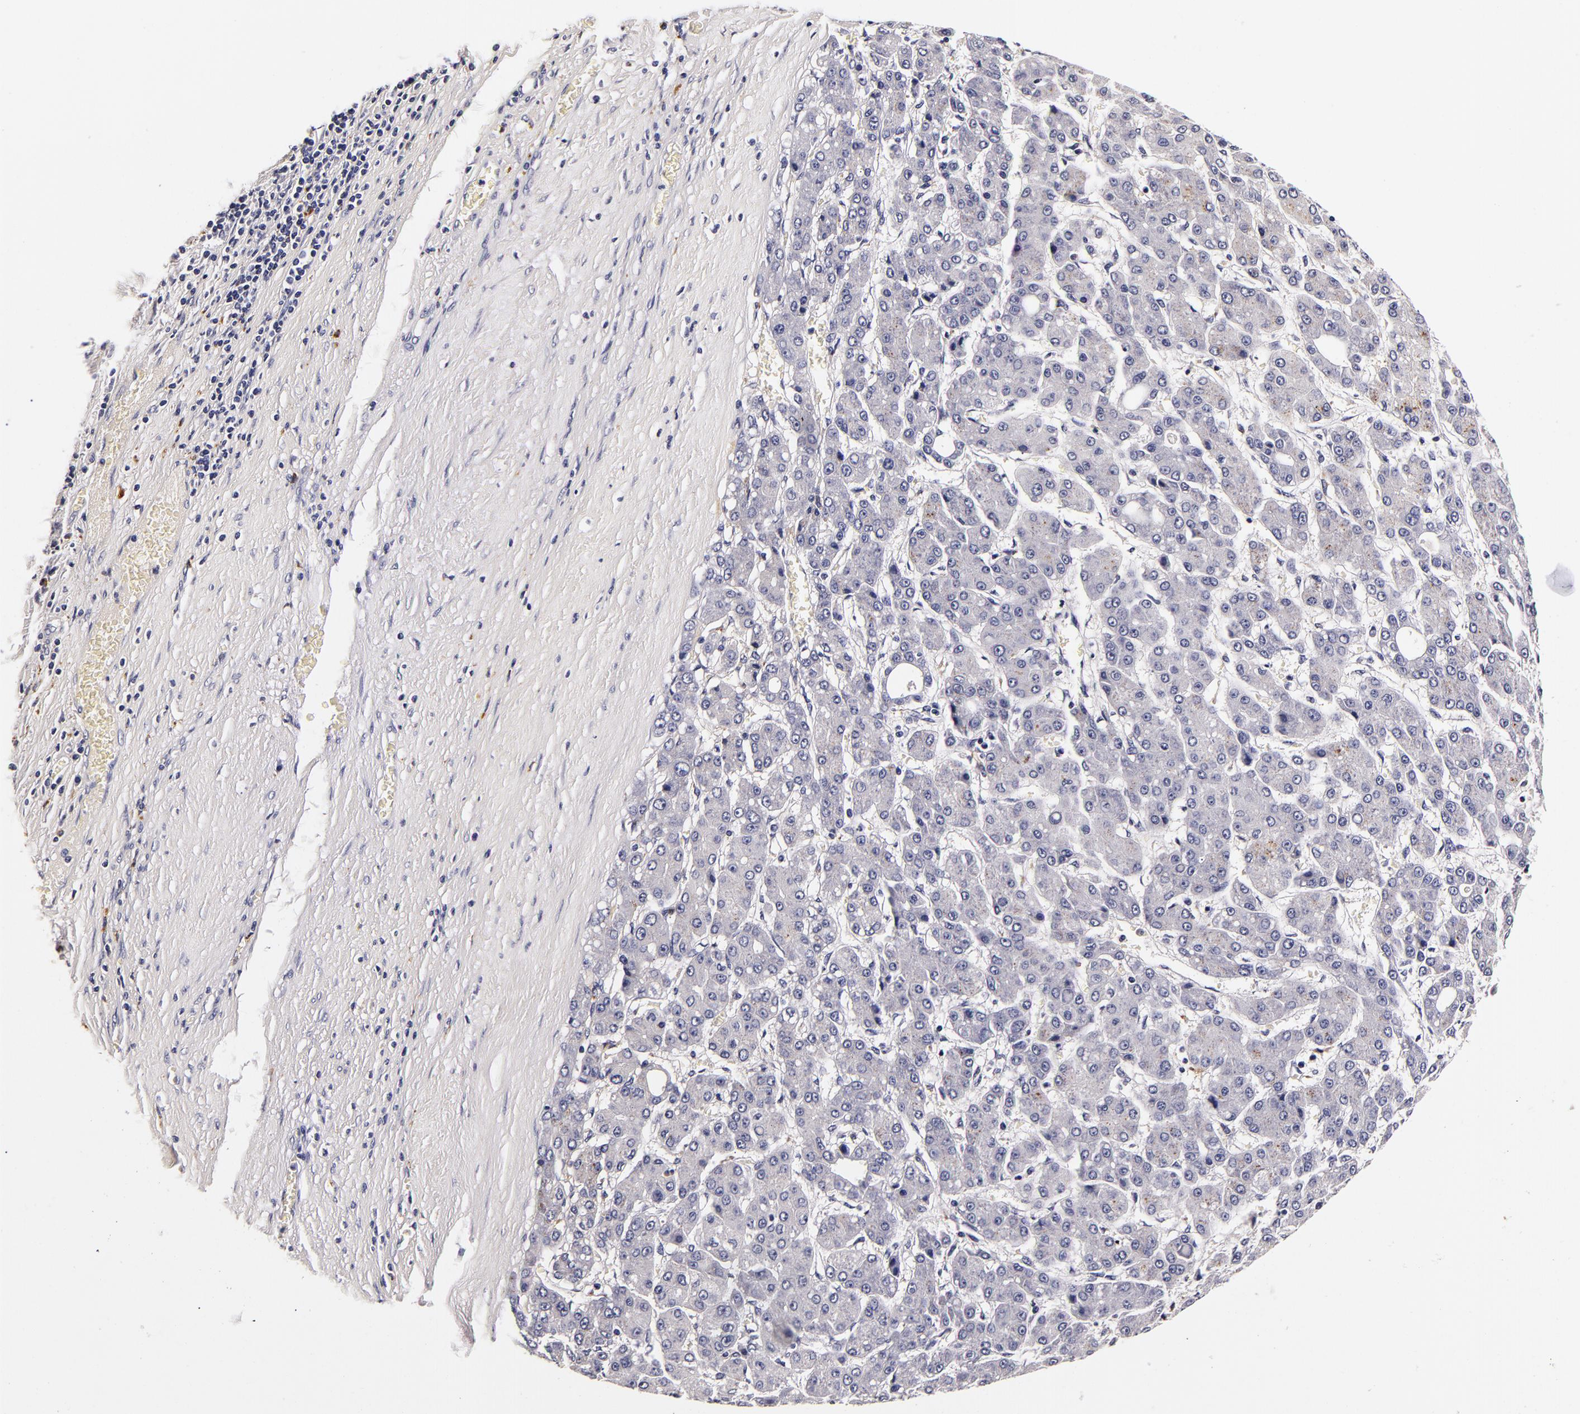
{"staining": {"intensity": "negative", "quantity": "none", "location": "none"}, "tissue": "liver cancer", "cell_type": "Tumor cells", "image_type": "cancer", "snomed": [{"axis": "morphology", "description": "Carcinoma, Hepatocellular, NOS"}, {"axis": "topography", "description": "Liver"}], "caption": "An image of liver cancer stained for a protein reveals no brown staining in tumor cells.", "gene": "LGALS3BP", "patient": {"sex": "male", "age": 69}}